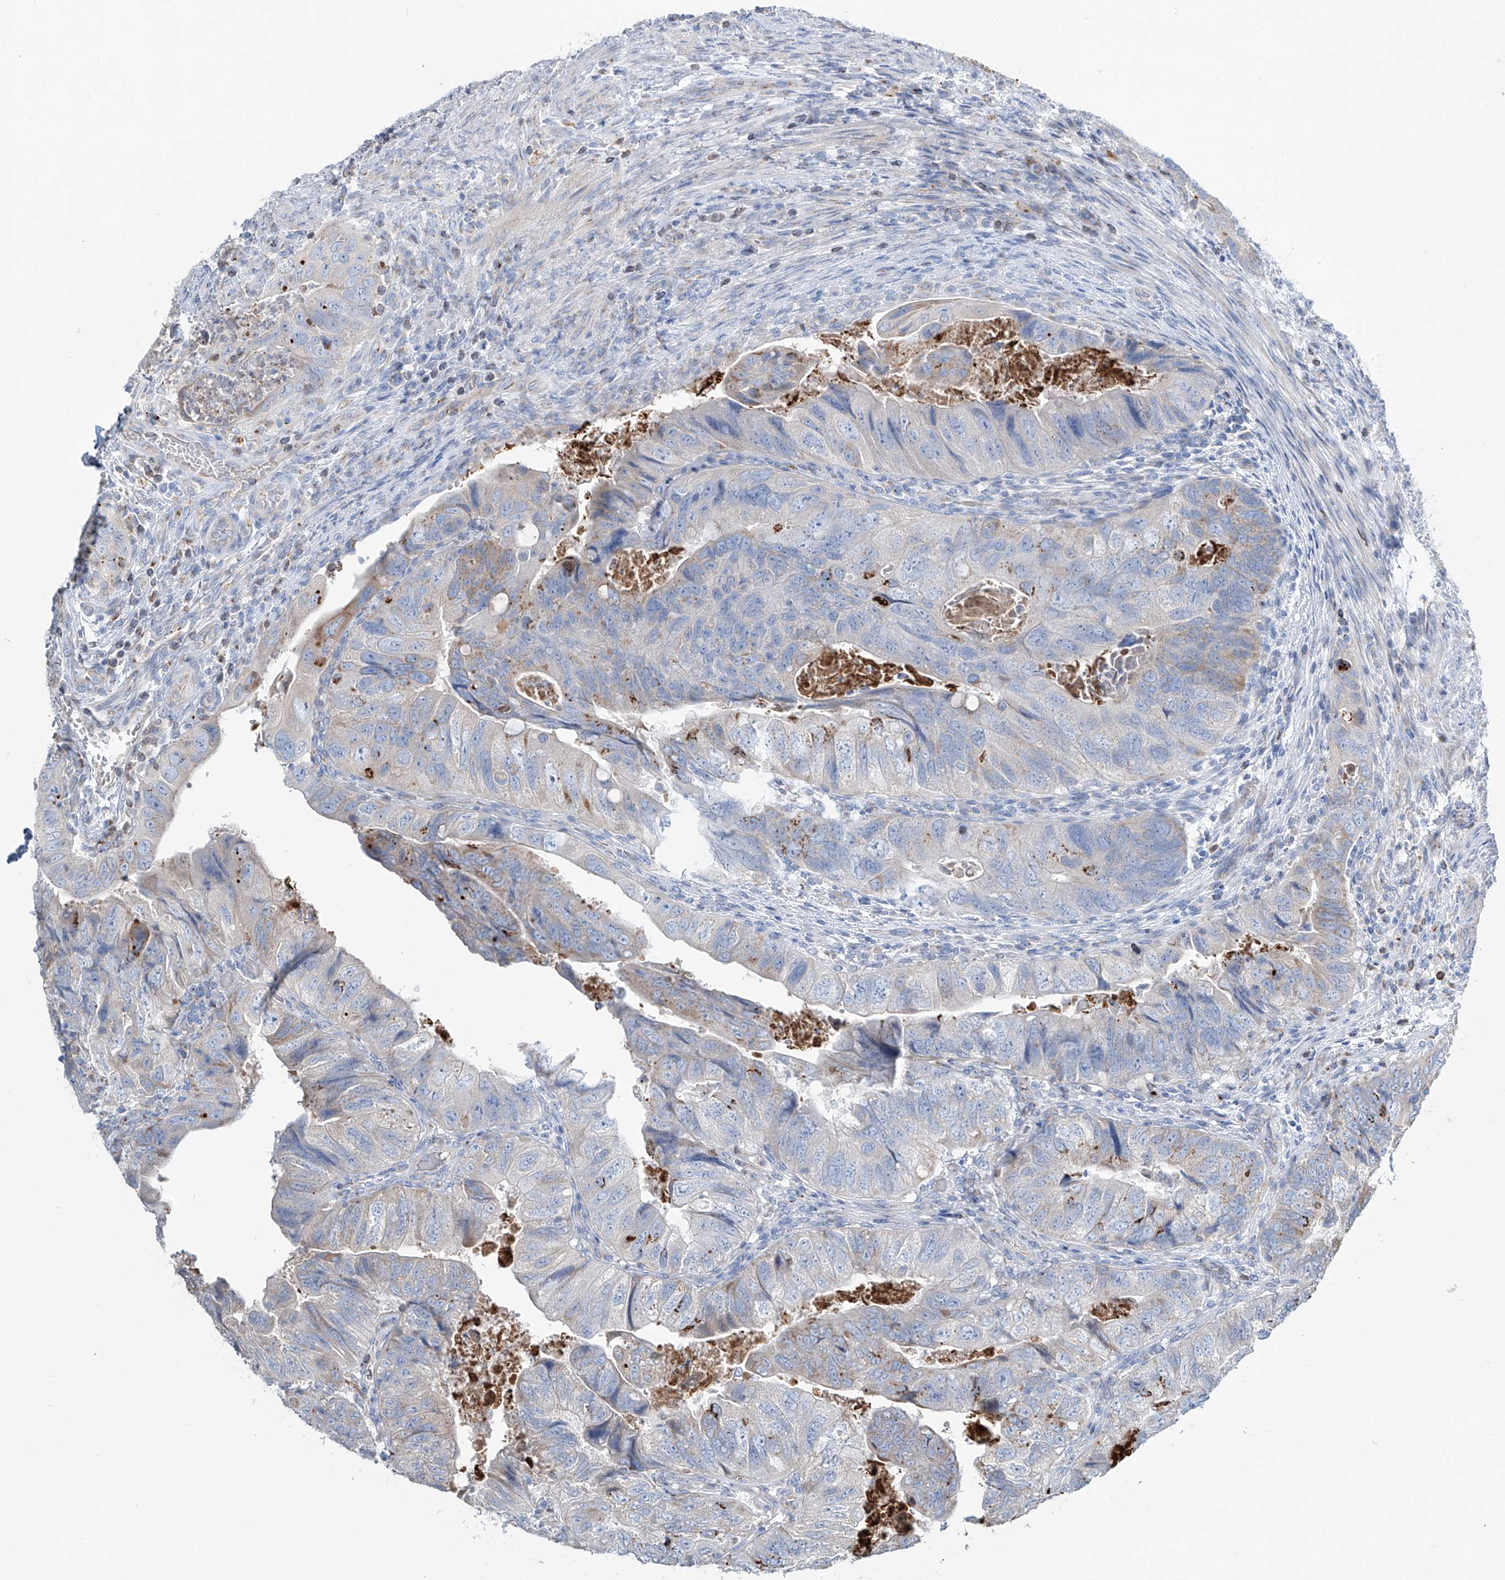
{"staining": {"intensity": "moderate", "quantity": "25%-75%", "location": "cytoplasmic/membranous"}, "tissue": "colorectal cancer", "cell_type": "Tumor cells", "image_type": "cancer", "snomed": [{"axis": "morphology", "description": "Adenocarcinoma, NOS"}, {"axis": "topography", "description": "Rectum"}], "caption": "This is a photomicrograph of immunohistochemistry (IHC) staining of colorectal cancer (adenocarcinoma), which shows moderate staining in the cytoplasmic/membranous of tumor cells.", "gene": "CDH5", "patient": {"sex": "male", "age": 63}}